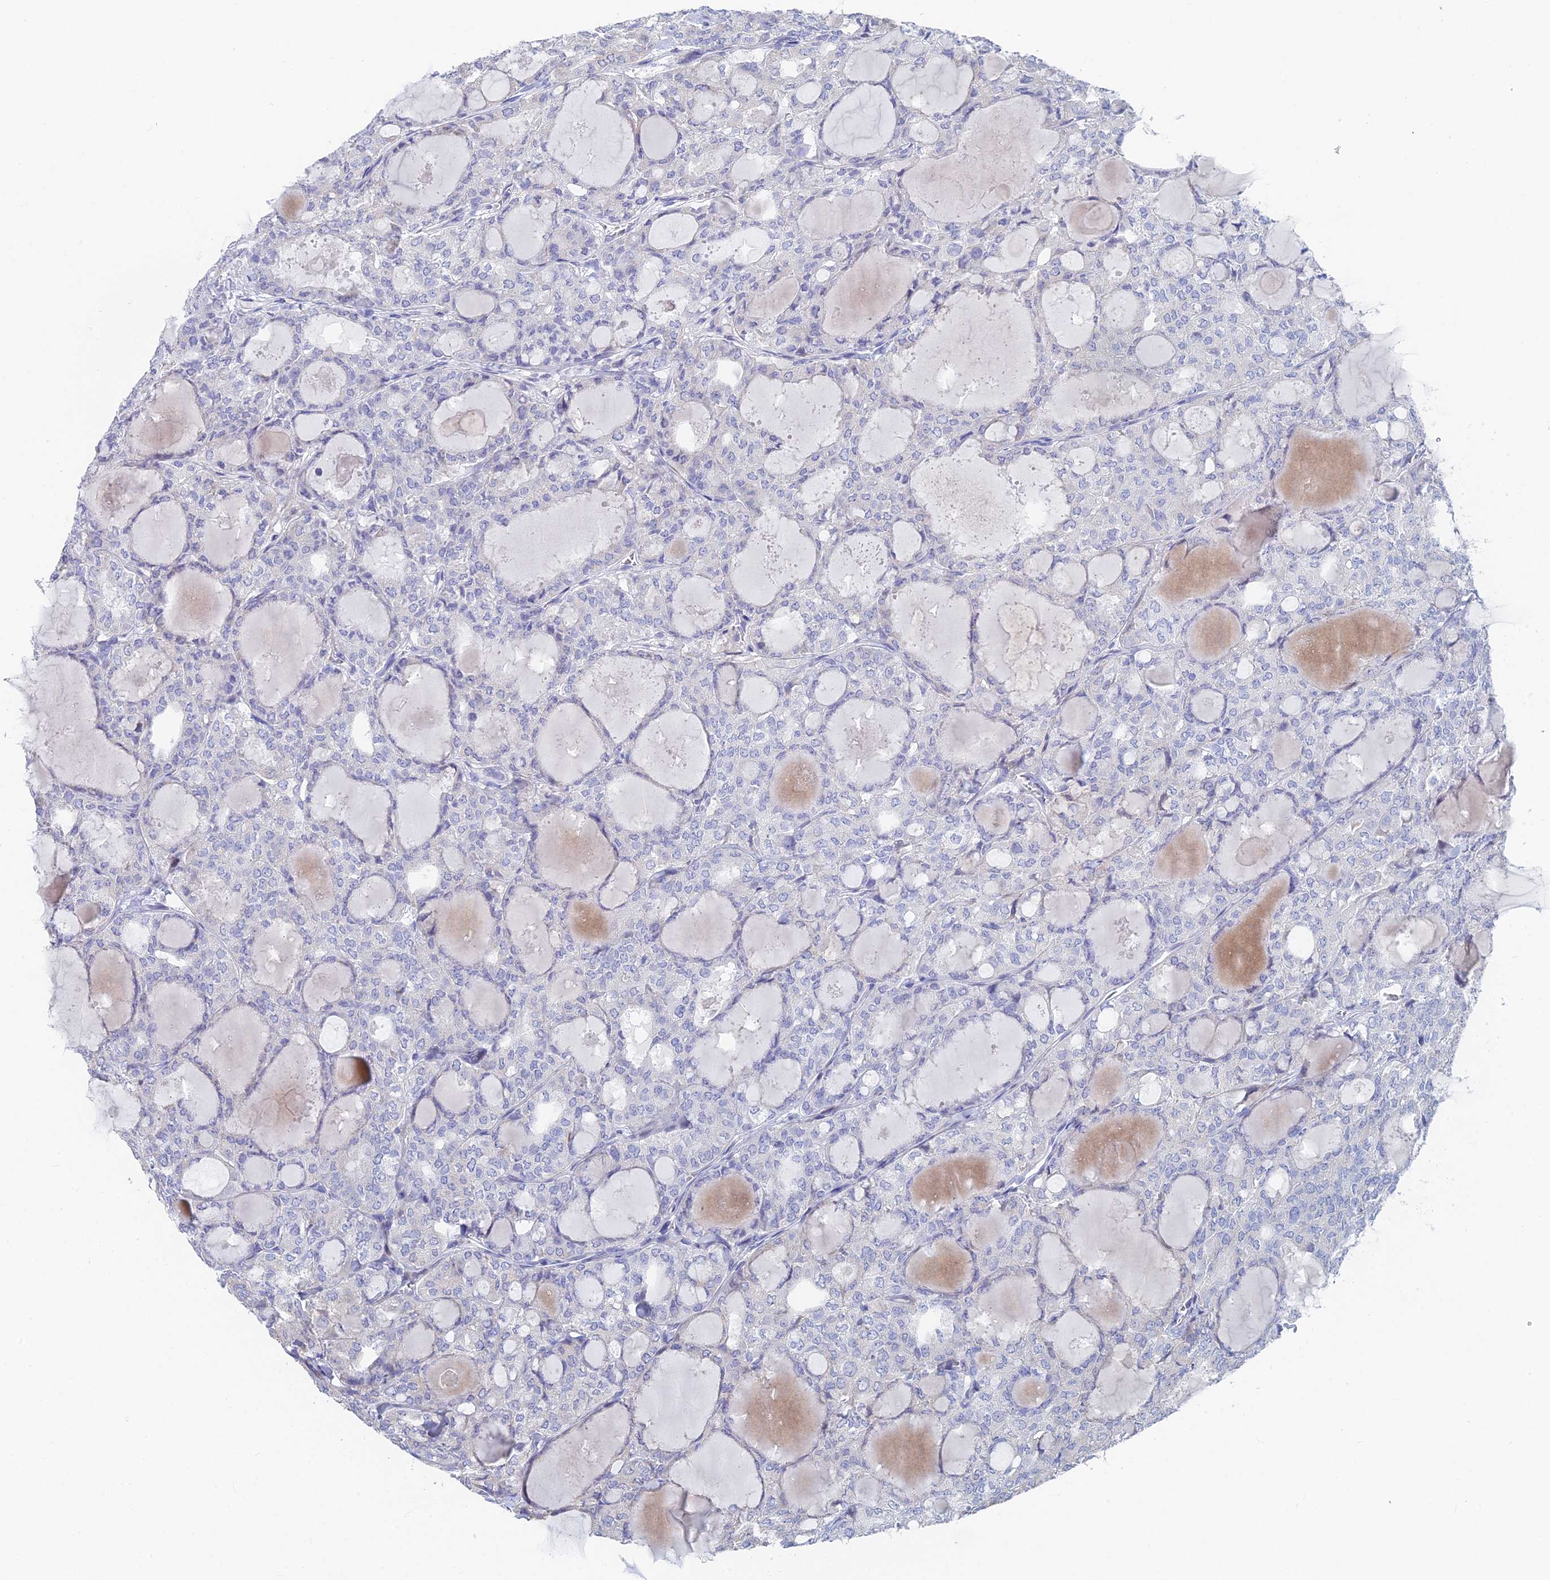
{"staining": {"intensity": "negative", "quantity": "none", "location": "none"}, "tissue": "thyroid cancer", "cell_type": "Tumor cells", "image_type": "cancer", "snomed": [{"axis": "morphology", "description": "Follicular adenoma carcinoma, NOS"}, {"axis": "topography", "description": "Thyroid gland"}], "caption": "There is no significant expression in tumor cells of follicular adenoma carcinoma (thyroid).", "gene": "DRGX", "patient": {"sex": "male", "age": 75}}